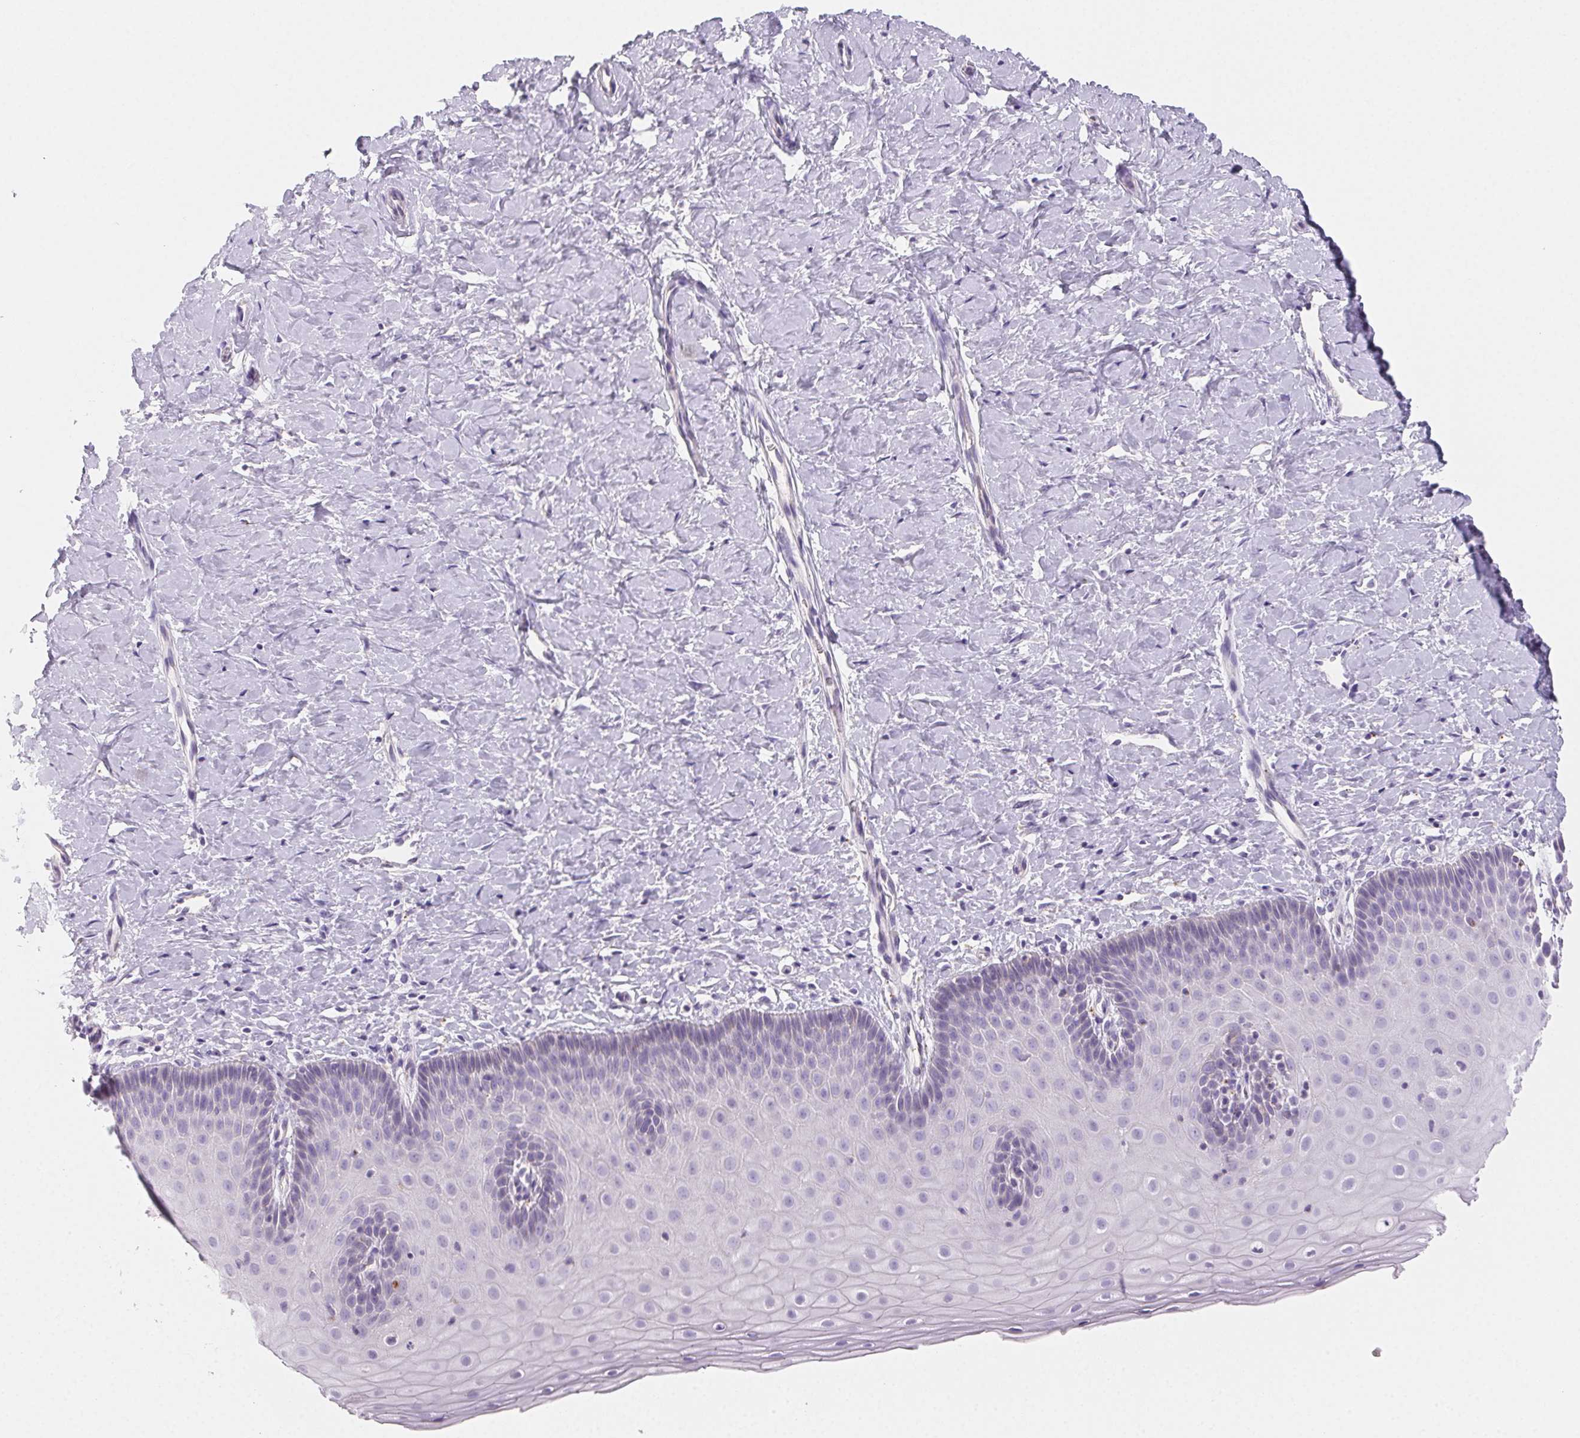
{"staining": {"intensity": "weak", "quantity": "<25%", "location": "cytoplasmic/membranous"}, "tissue": "cervix", "cell_type": "Glandular cells", "image_type": "normal", "snomed": [{"axis": "morphology", "description": "Normal tissue, NOS"}, {"axis": "topography", "description": "Cervix"}], "caption": "Protein analysis of normal cervix reveals no significant expression in glandular cells. (Stains: DAB (3,3'-diaminobenzidine) immunohistochemistry (IHC) with hematoxylin counter stain, Microscopy: brightfield microscopy at high magnification).", "gene": "LIPA", "patient": {"sex": "female", "age": 37}}